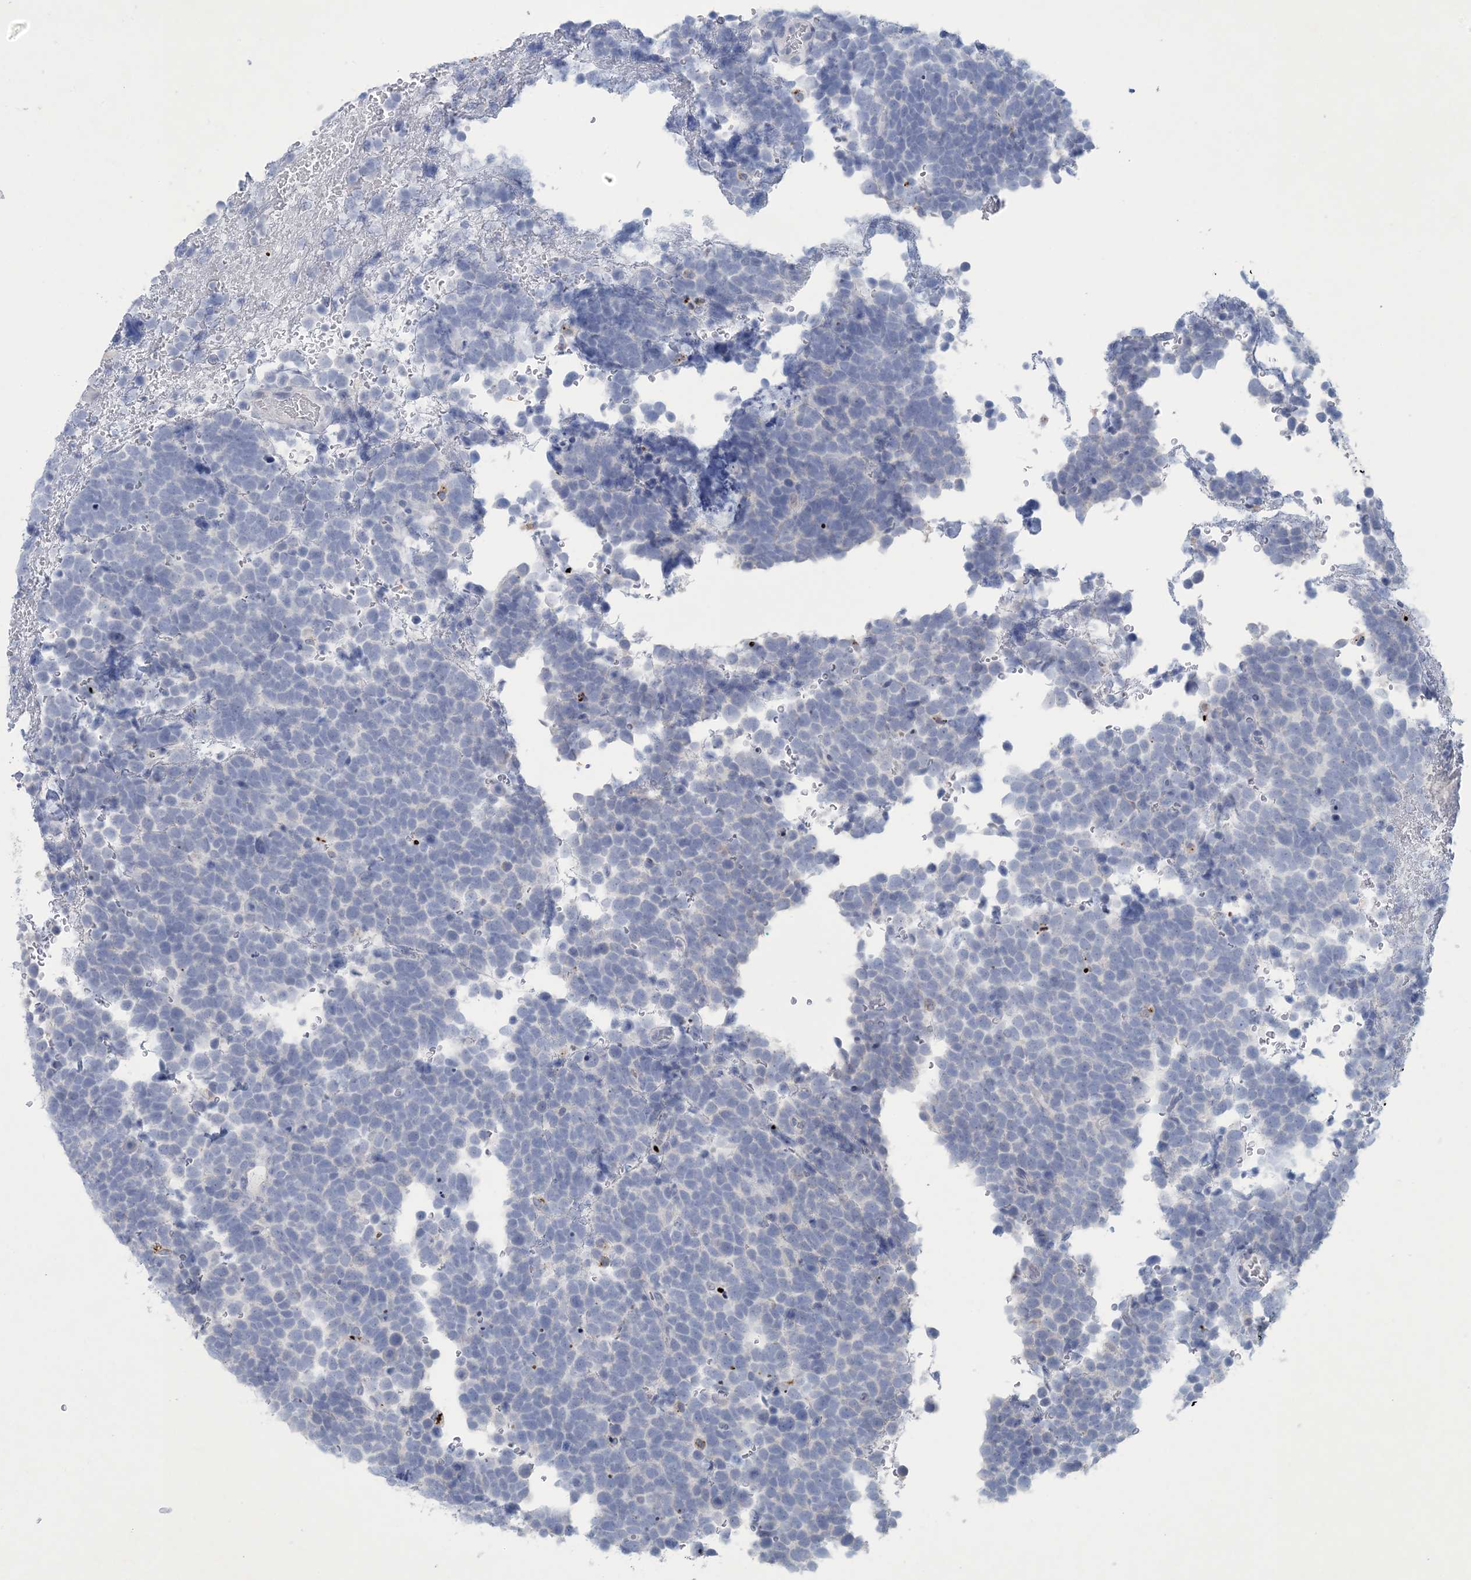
{"staining": {"intensity": "negative", "quantity": "none", "location": "none"}, "tissue": "urothelial cancer", "cell_type": "Tumor cells", "image_type": "cancer", "snomed": [{"axis": "morphology", "description": "Urothelial carcinoma, High grade"}, {"axis": "topography", "description": "Urinary bladder"}], "caption": "This is an immunohistochemistry image of urothelial cancer. There is no positivity in tumor cells.", "gene": "GABRG1", "patient": {"sex": "female", "age": 82}}